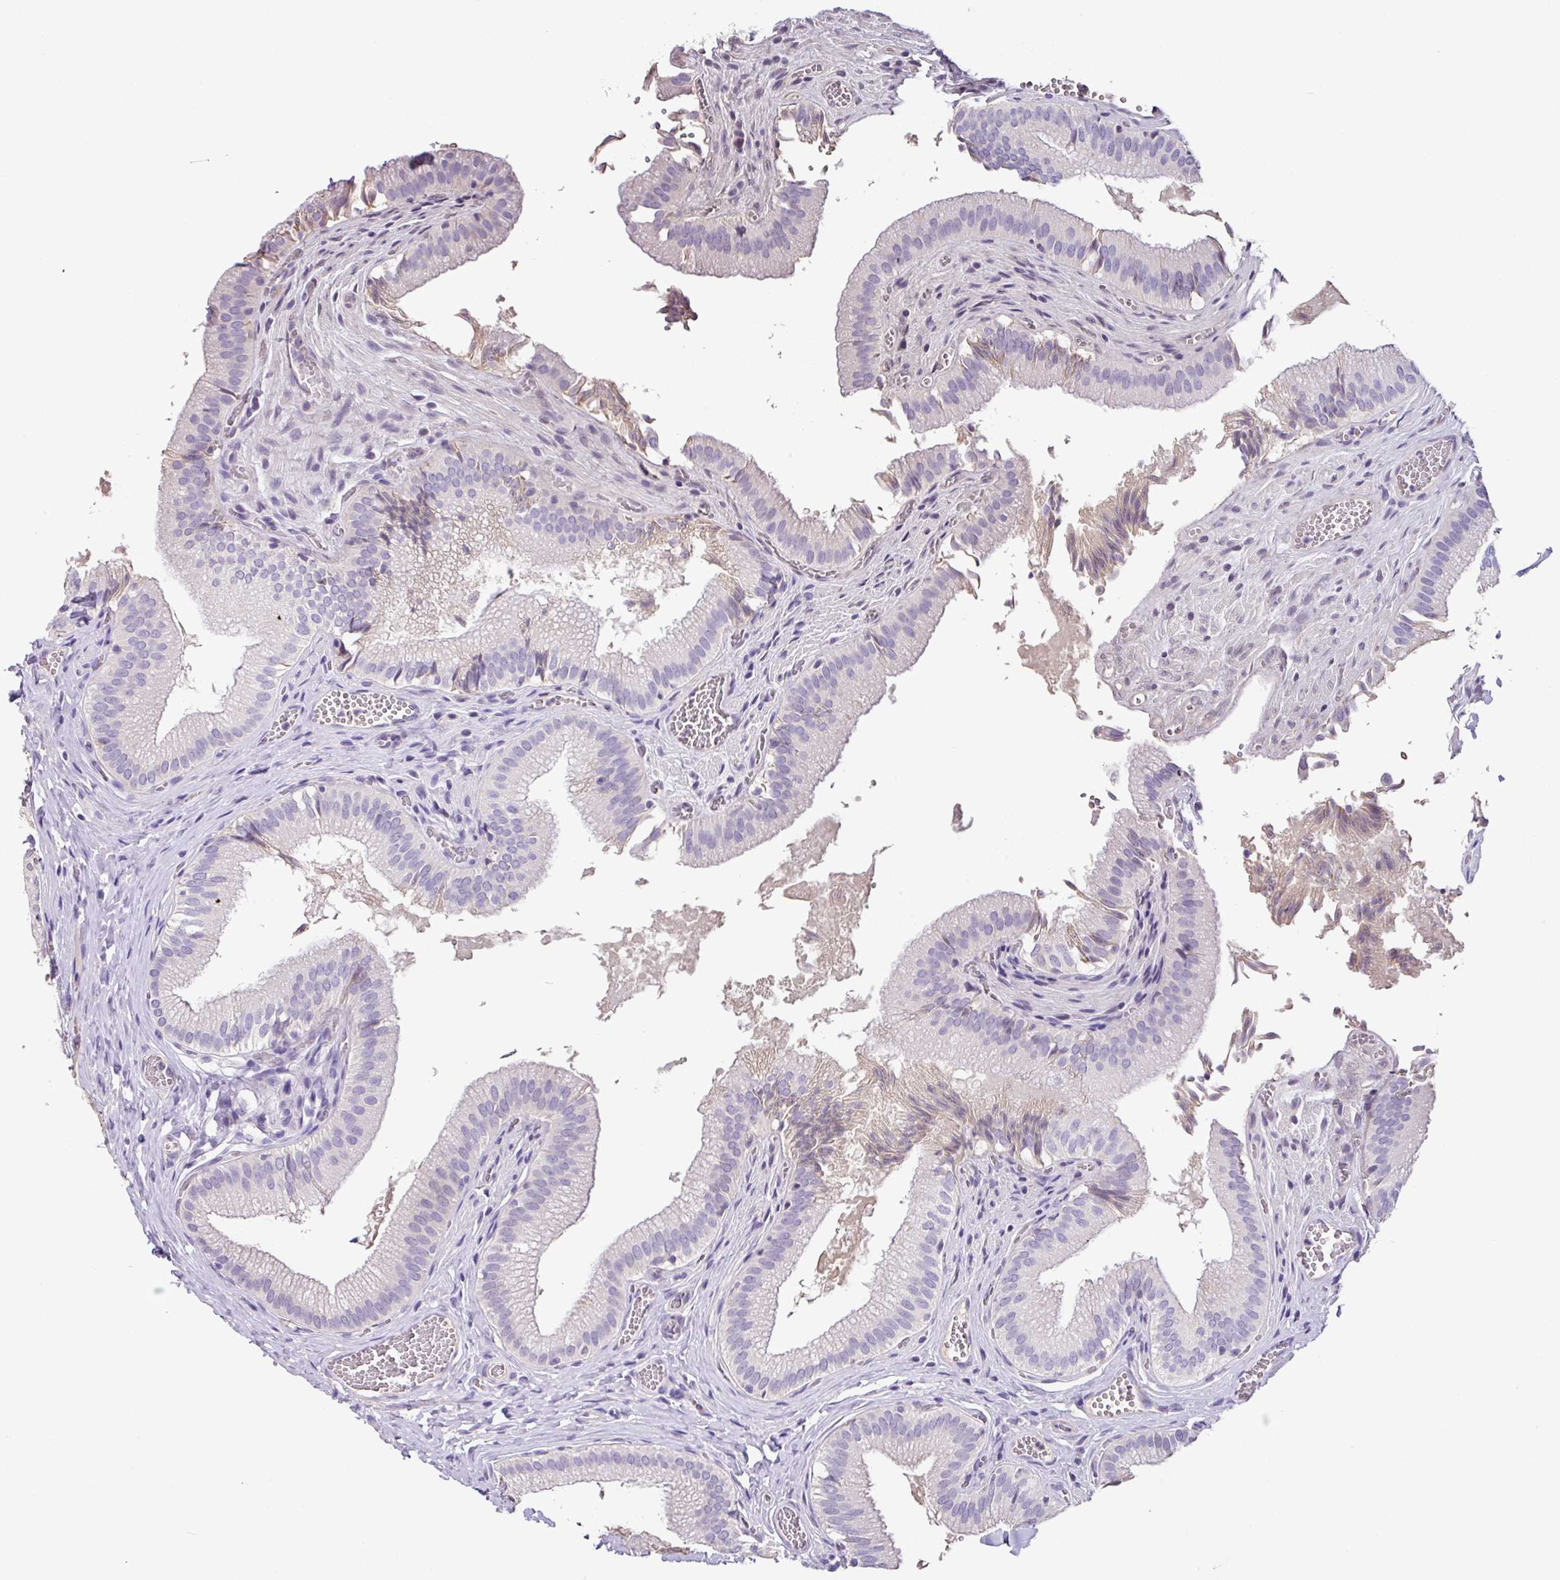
{"staining": {"intensity": "negative", "quantity": "none", "location": "none"}, "tissue": "gallbladder", "cell_type": "Glandular cells", "image_type": "normal", "snomed": [{"axis": "morphology", "description": "Normal tissue, NOS"}, {"axis": "topography", "description": "Gallbladder"}, {"axis": "topography", "description": "Peripheral nerve tissue"}], "caption": "Immunohistochemistry (IHC) of benign human gallbladder reveals no positivity in glandular cells. (DAB (3,3'-diaminobenzidine) immunohistochemistry visualized using brightfield microscopy, high magnification).", "gene": "ZG16", "patient": {"sex": "male", "age": 17}}